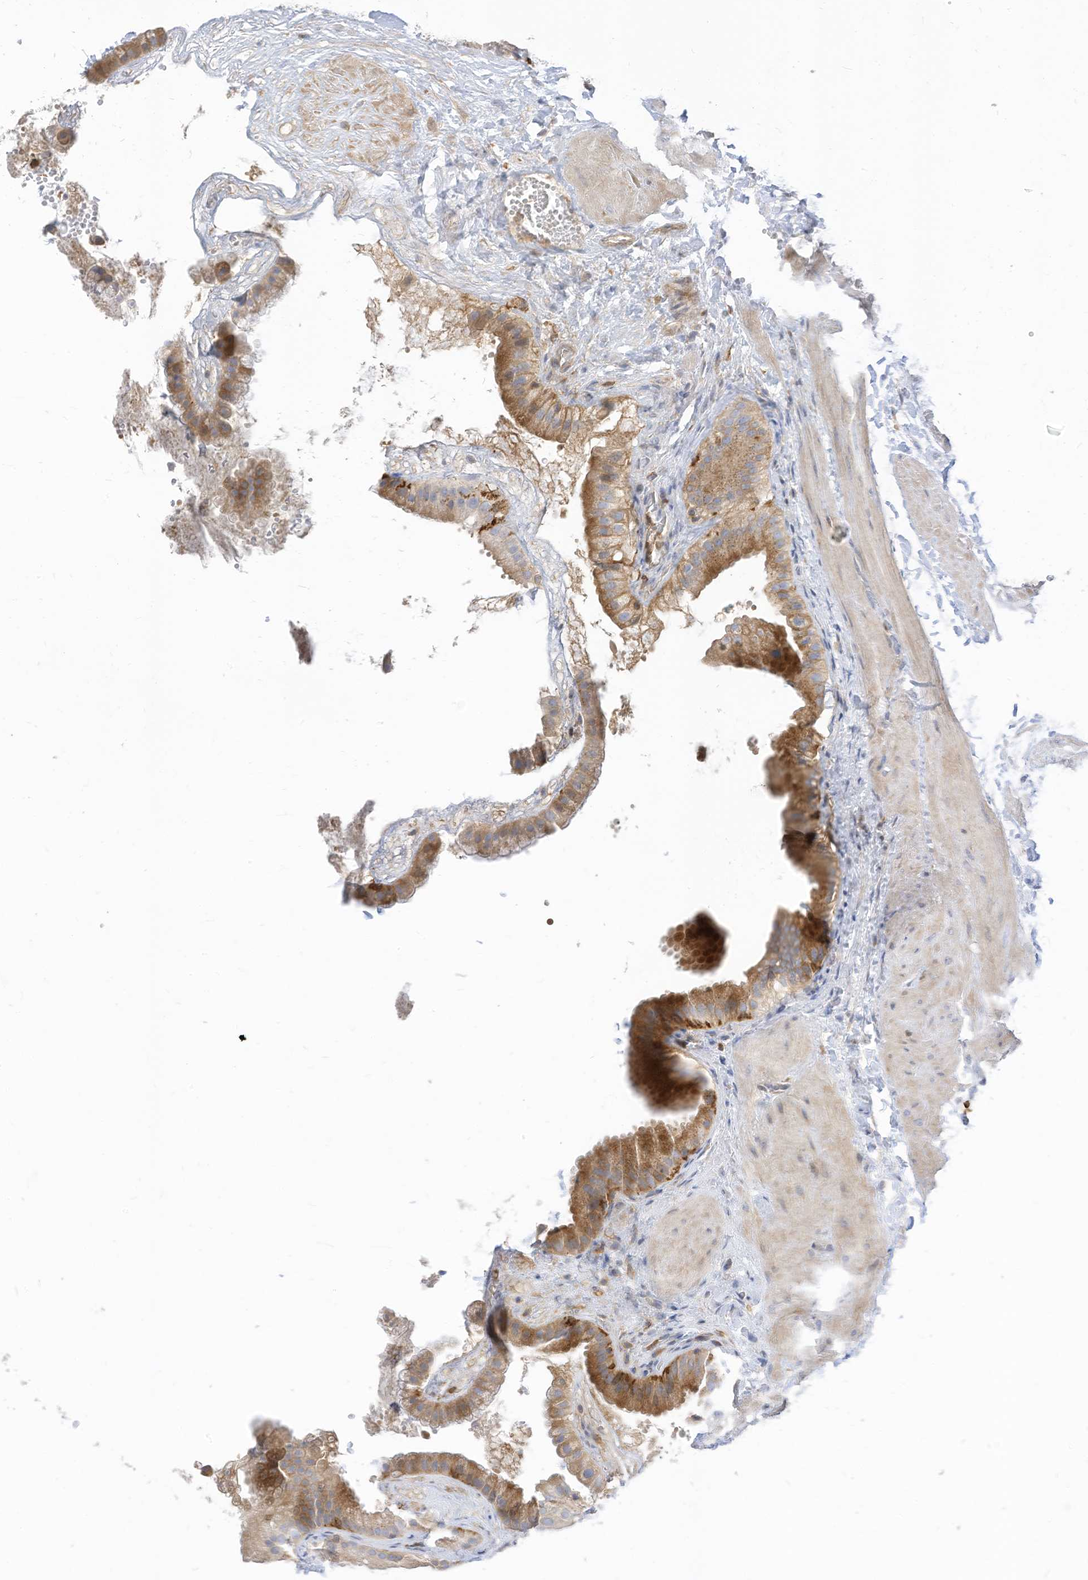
{"staining": {"intensity": "moderate", "quantity": "25%-75%", "location": "cytoplasmic/membranous"}, "tissue": "gallbladder", "cell_type": "Glandular cells", "image_type": "normal", "snomed": [{"axis": "morphology", "description": "Normal tissue, NOS"}, {"axis": "topography", "description": "Gallbladder"}], "caption": "Protein positivity by IHC exhibits moderate cytoplasmic/membranous expression in approximately 25%-75% of glandular cells in benign gallbladder.", "gene": "ATP13A1", "patient": {"sex": "male", "age": 55}}